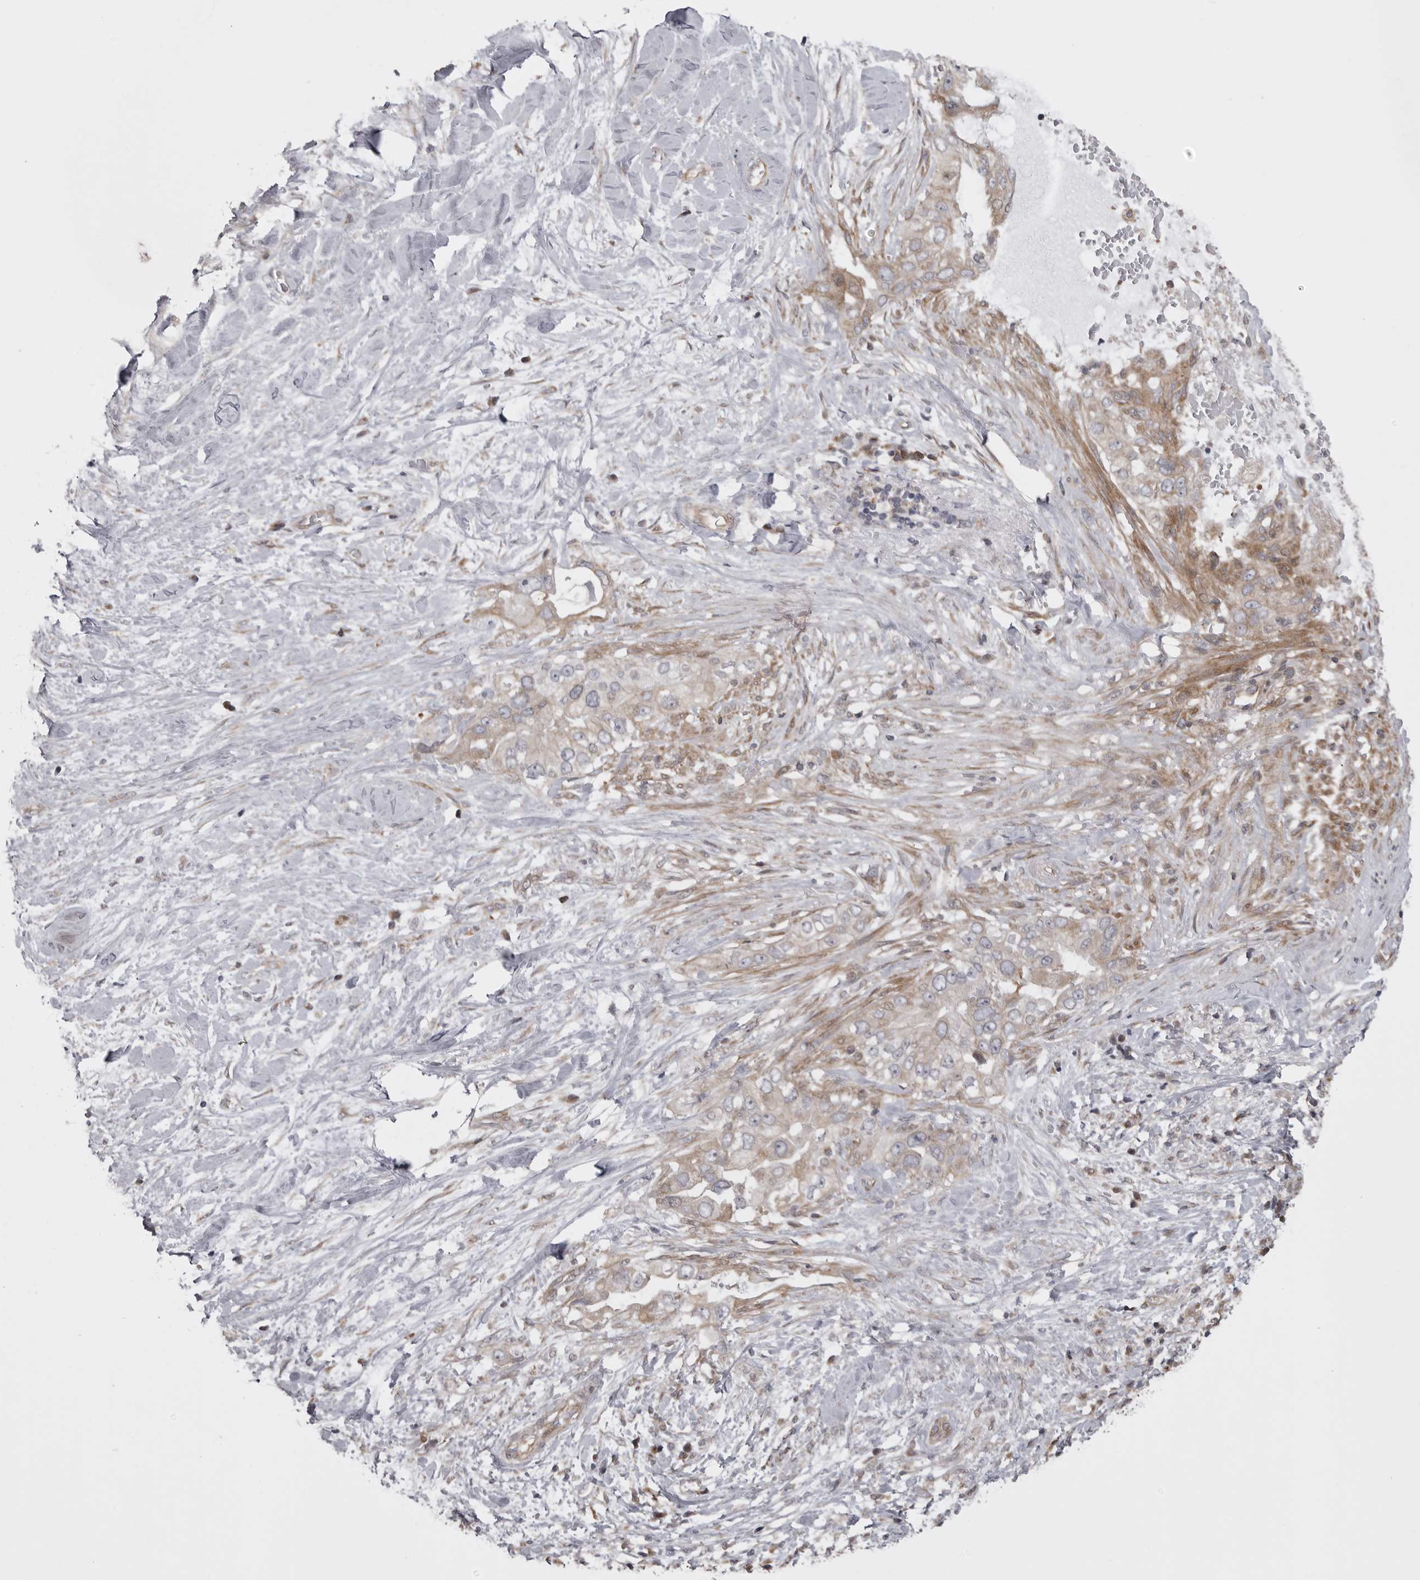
{"staining": {"intensity": "weak", "quantity": ">75%", "location": "cytoplasmic/membranous"}, "tissue": "pancreatic cancer", "cell_type": "Tumor cells", "image_type": "cancer", "snomed": [{"axis": "morphology", "description": "Inflammation, NOS"}, {"axis": "morphology", "description": "Adenocarcinoma, NOS"}, {"axis": "topography", "description": "Pancreas"}], "caption": "This image shows pancreatic cancer stained with IHC to label a protein in brown. The cytoplasmic/membranous of tumor cells show weak positivity for the protein. Nuclei are counter-stained blue.", "gene": "ZNRF1", "patient": {"sex": "female", "age": 56}}